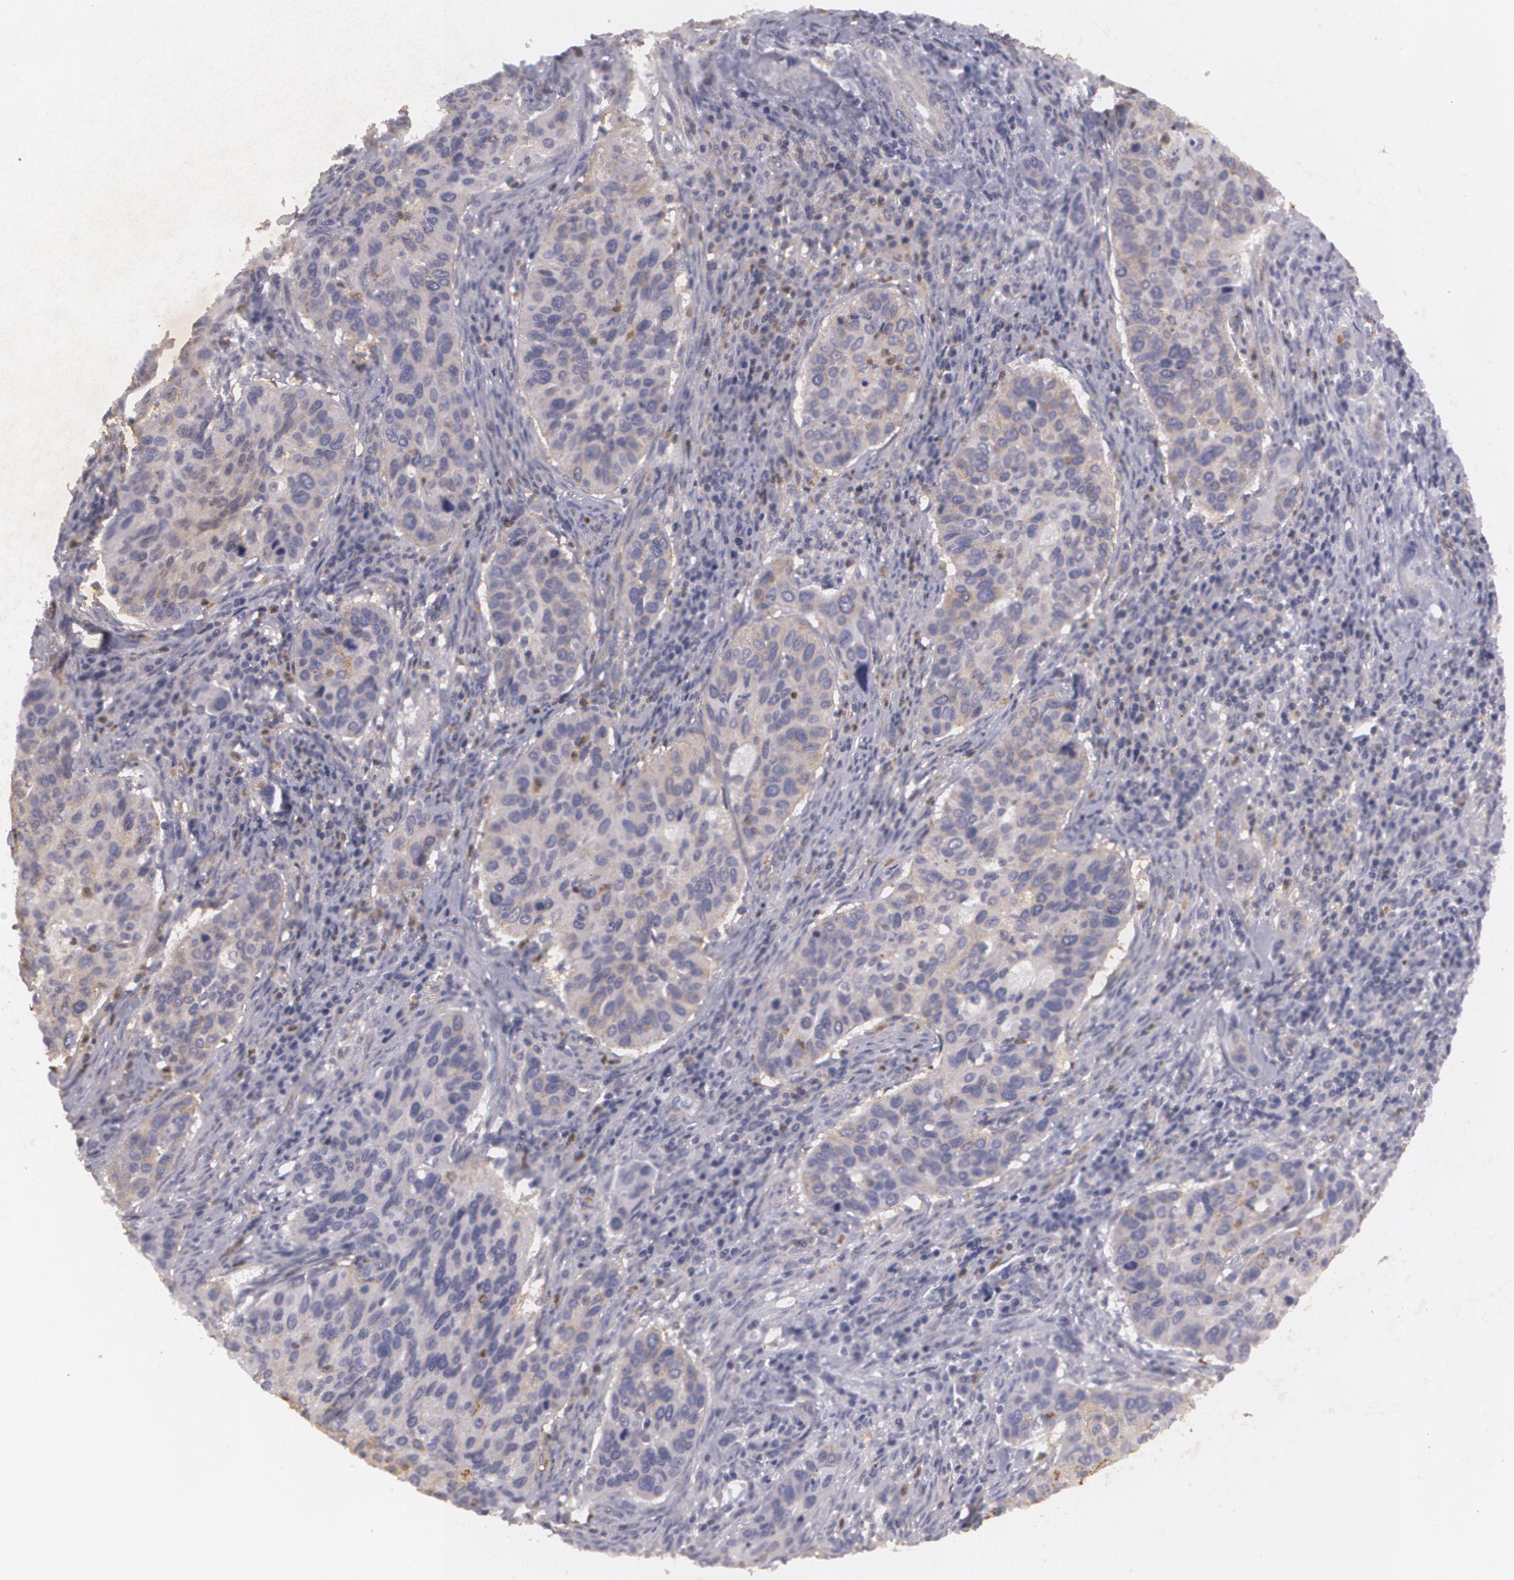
{"staining": {"intensity": "weak", "quantity": ">75%", "location": "cytoplasmic/membranous"}, "tissue": "cervical cancer", "cell_type": "Tumor cells", "image_type": "cancer", "snomed": [{"axis": "morphology", "description": "Adenocarcinoma, NOS"}, {"axis": "topography", "description": "Cervix"}], "caption": "The histopathology image exhibits a brown stain indicating the presence of a protein in the cytoplasmic/membranous of tumor cells in adenocarcinoma (cervical).", "gene": "KCNA4", "patient": {"sex": "female", "age": 29}}